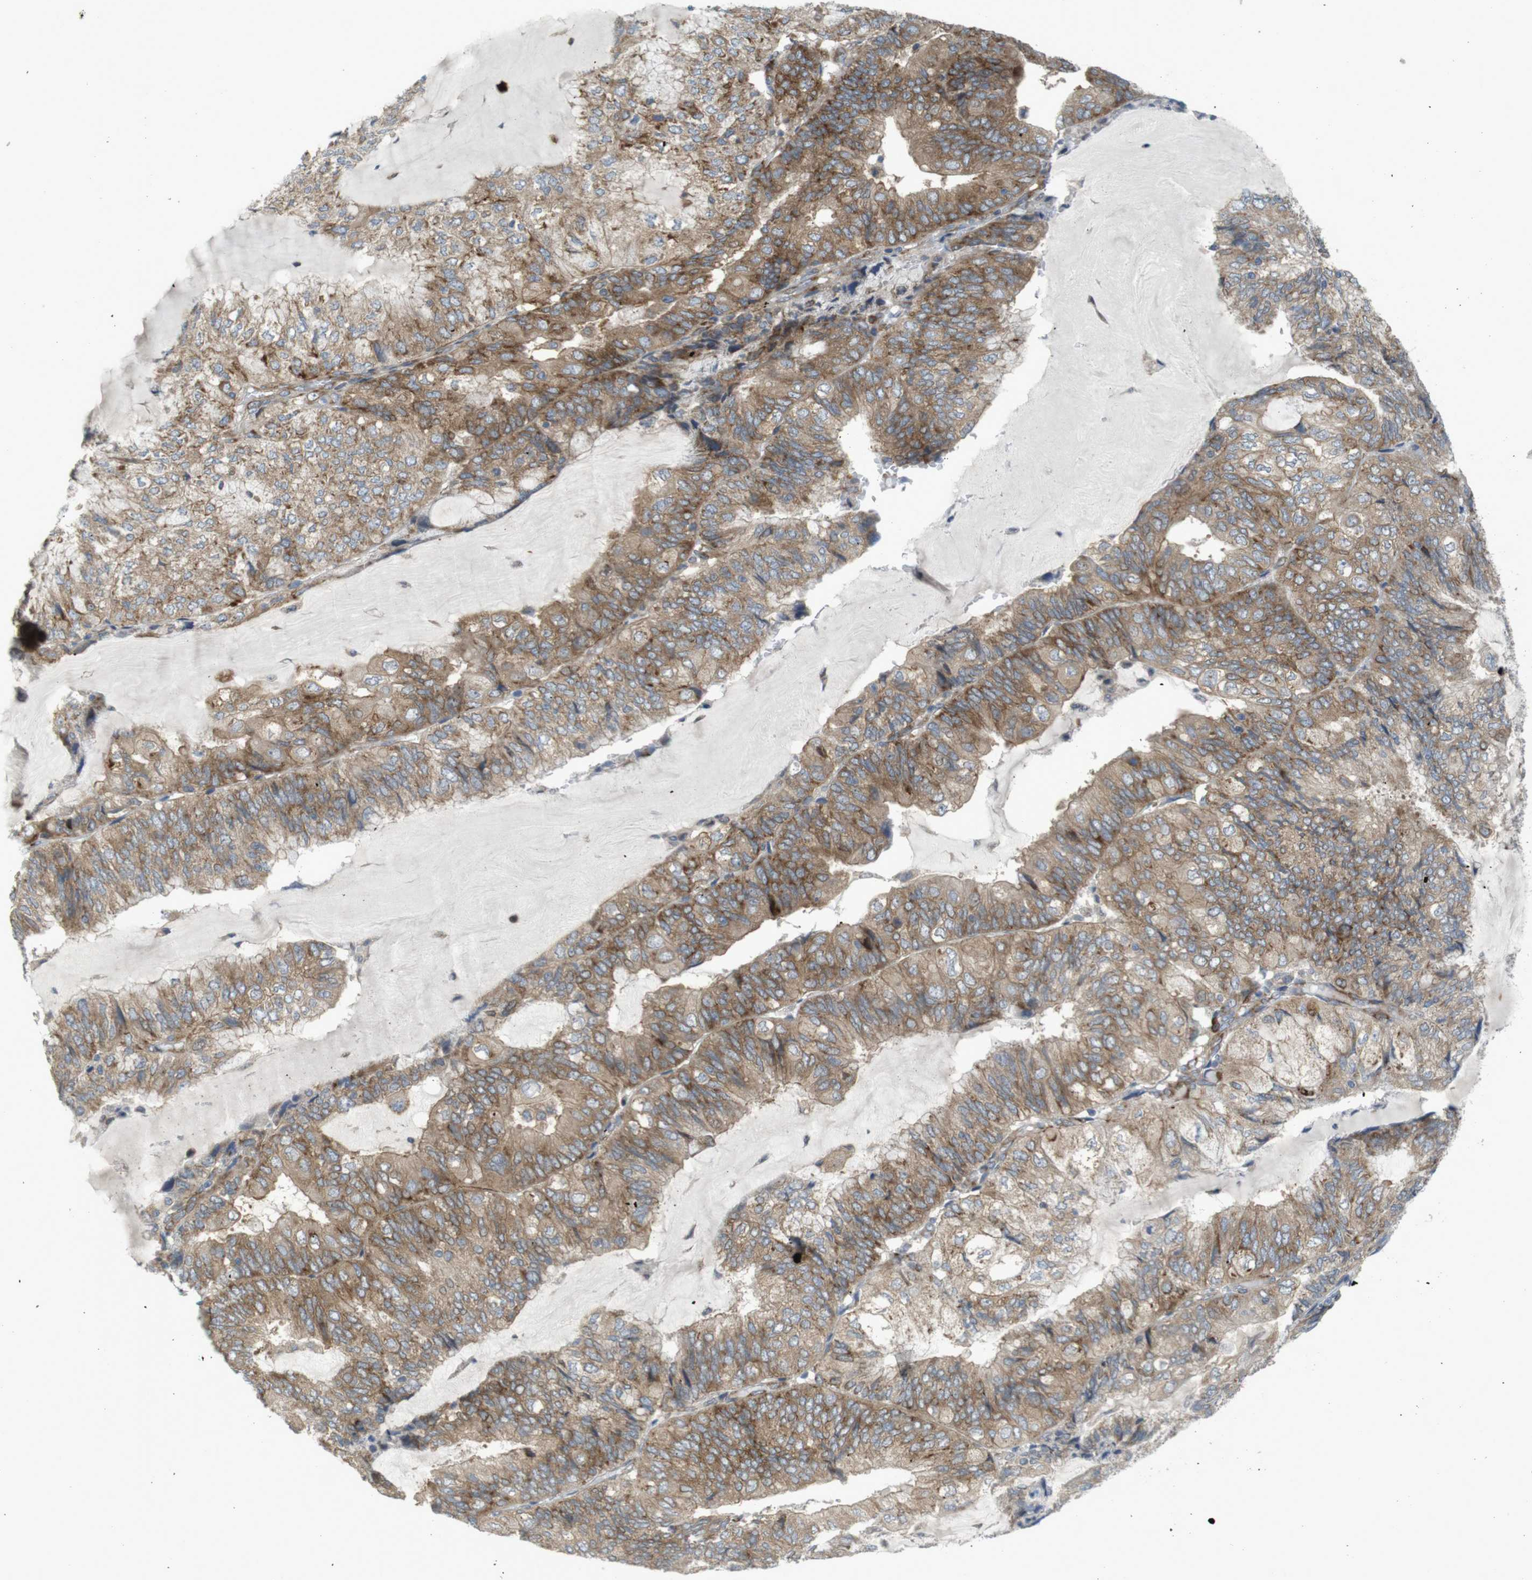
{"staining": {"intensity": "moderate", "quantity": ">75%", "location": "cytoplasmic/membranous"}, "tissue": "endometrial cancer", "cell_type": "Tumor cells", "image_type": "cancer", "snomed": [{"axis": "morphology", "description": "Adenocarcinoma, NOS"}, {"axis": "topography", "description": "Endometrium"}], "caption": "DAB (3,3'-diaminobenzidine) immunohistochemical staining of endometrial adenocarcinoma demonstrates moderate cytoplasmic/membranous protein positivity in approximately >75% of tumor cells.", "gene": "GJC3", "patient": {"sex": "female", "age": 81}}